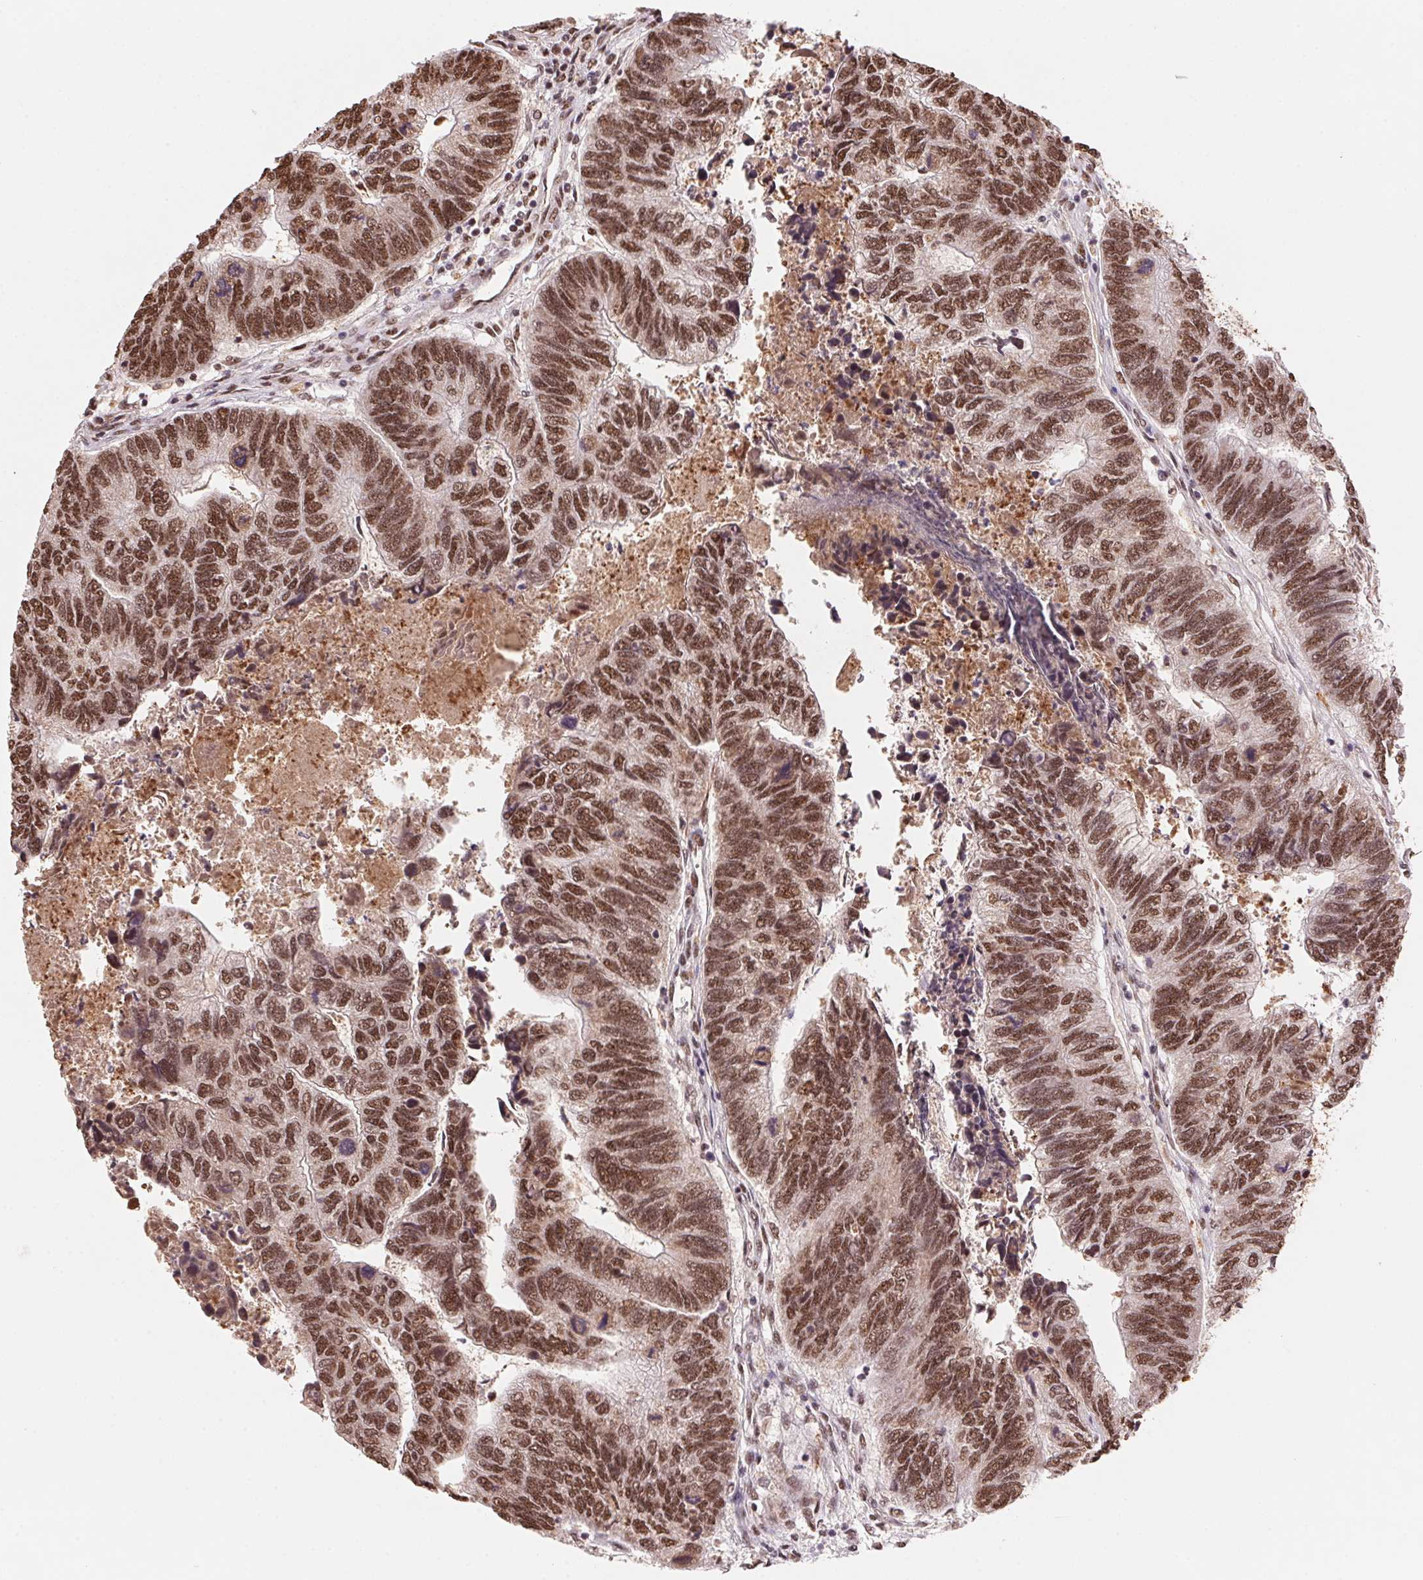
{"staining": {"intensity": "moderate", "quantity": ">75%", "location": "nuclear"}, "tissue": "colorectal cancer", "cell_type": "Tumor cells", "image_type": "cancer", "snomed": [{"axis": "morphology", "description": "Adenocarcinoma, NOS"}, {"axis": "topography", "description": "Colon"}], "caption": "Colorectal adenocarcinoma stained for a protein shows moderate nuclear positivity in tumor cells. Nuclei are stained in blue.", "gene": "SNRPG", "patient": {"sex": "female", "age": 67}}